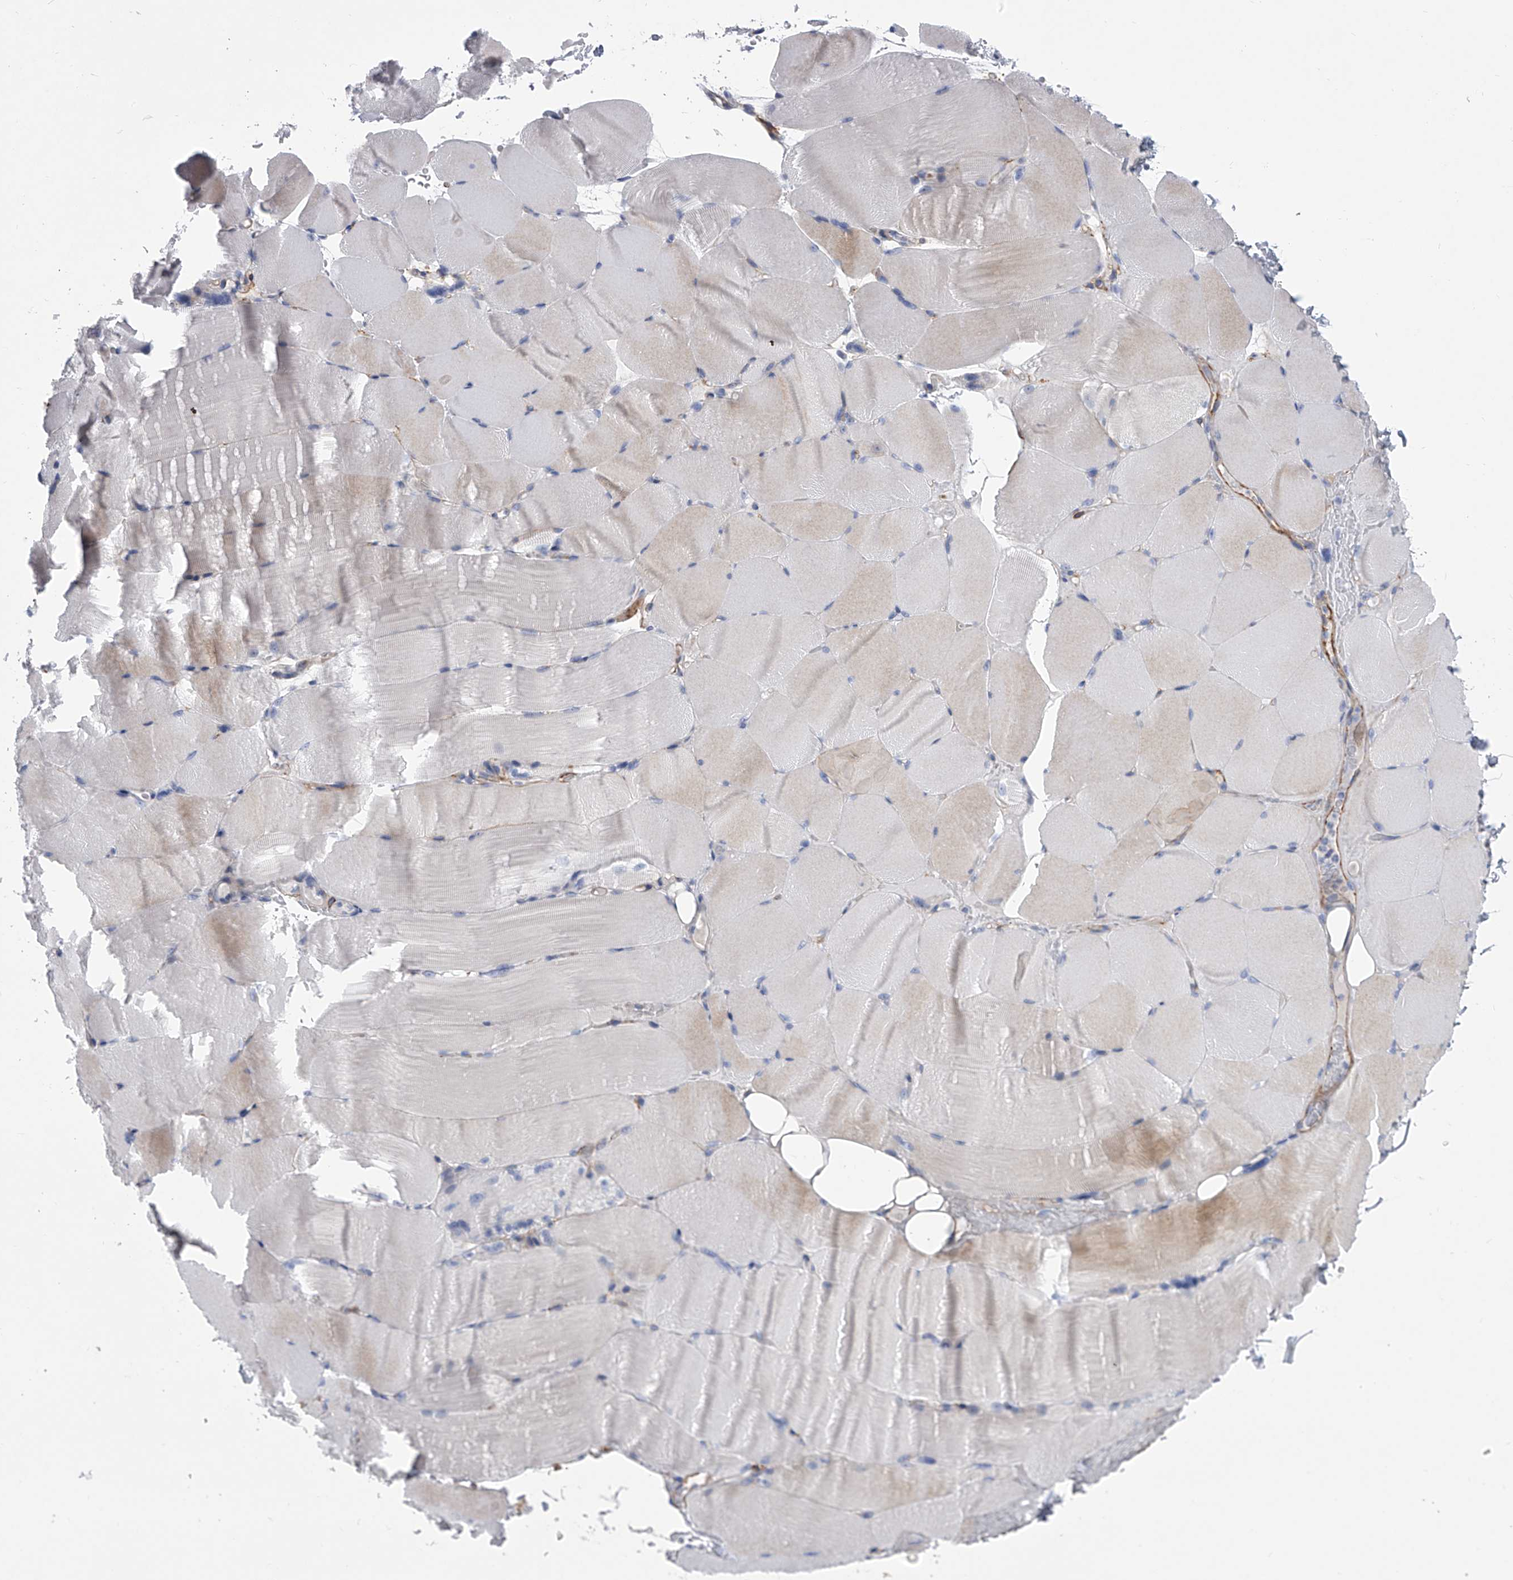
{"staining": {"intensity": "weak", "quantity": "<25%", "location": "cytoplasmic/membranous"}, "tissue": "skeletal muscle", "cell_type": "Myocytes", "image_type": "normal", "snomed": [{"axis": "morphology", "description": "Normal tissue, NOS"}, {"axis": "topography", "description": "Skeletal muscle"}, {"axis": "topography", "description": "Parathyroid gland"}], "caption": "Skeletal muscle stained for a protein using immunohistochemistry (IHC) shows no expression myocytes.", "gene": "ALG14", "patient": {"sex": "female", "age": 37}}